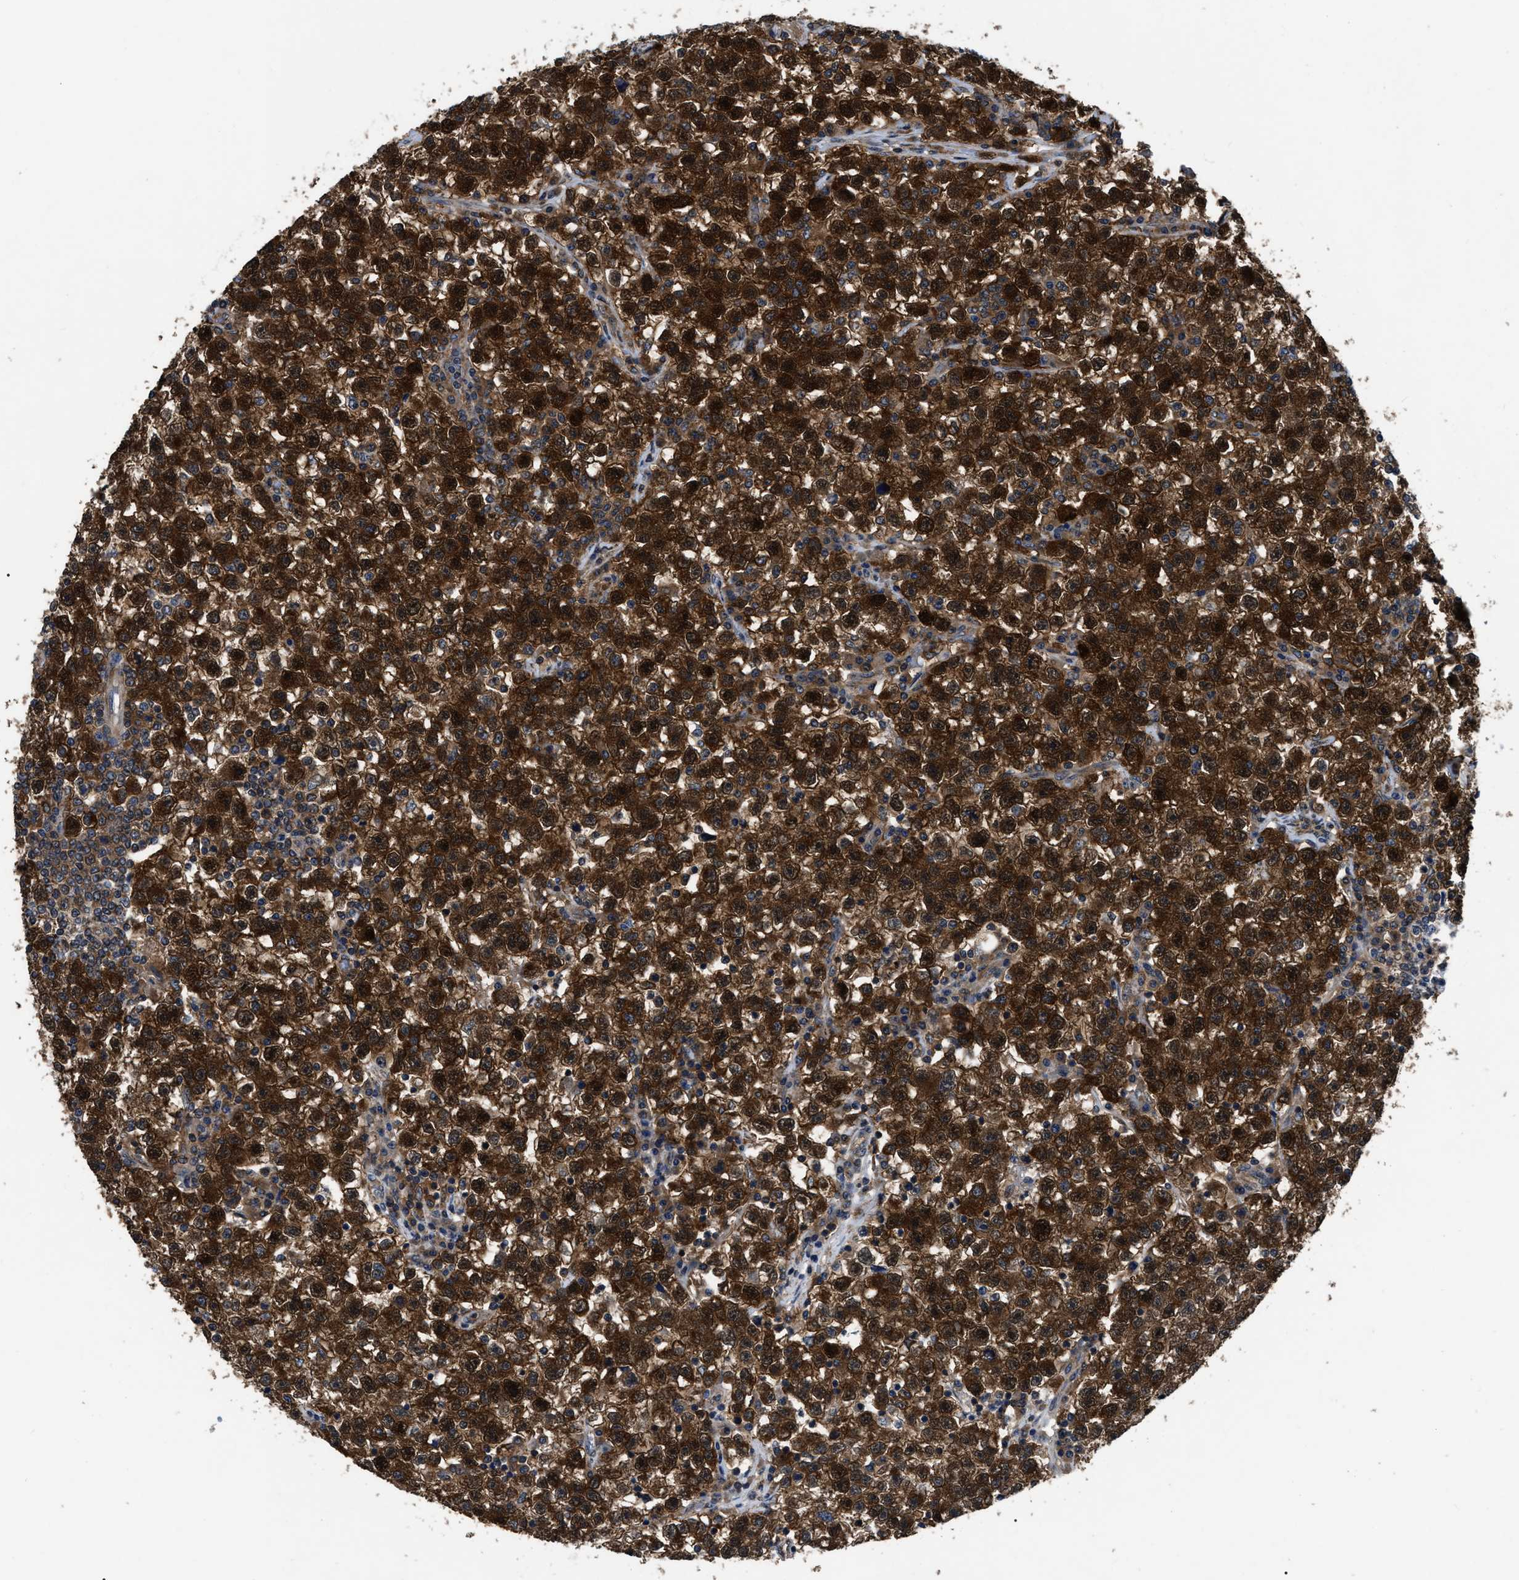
{"staining": {"intensity": "strong", "quantity": ">75%", "location": "cytoplasmic/membranous,nuclear"}, "tissue": "testis cancer", "cell_type": "Tumor cells", "image_type": "cancer", "snomed": [{"axis": "morphology", "description": "Seminoma, NOS"}, {"axis": "topography", "description": "Testis"}], "caption": "Brown immunohistochemical staining in human testis seminoma exhibits strong cytoplasmic/membranous and nuclear expression in approximately >75% of tumor cells.", "gene": "GET4", "patient": {"sex": "male", "age": 22}}